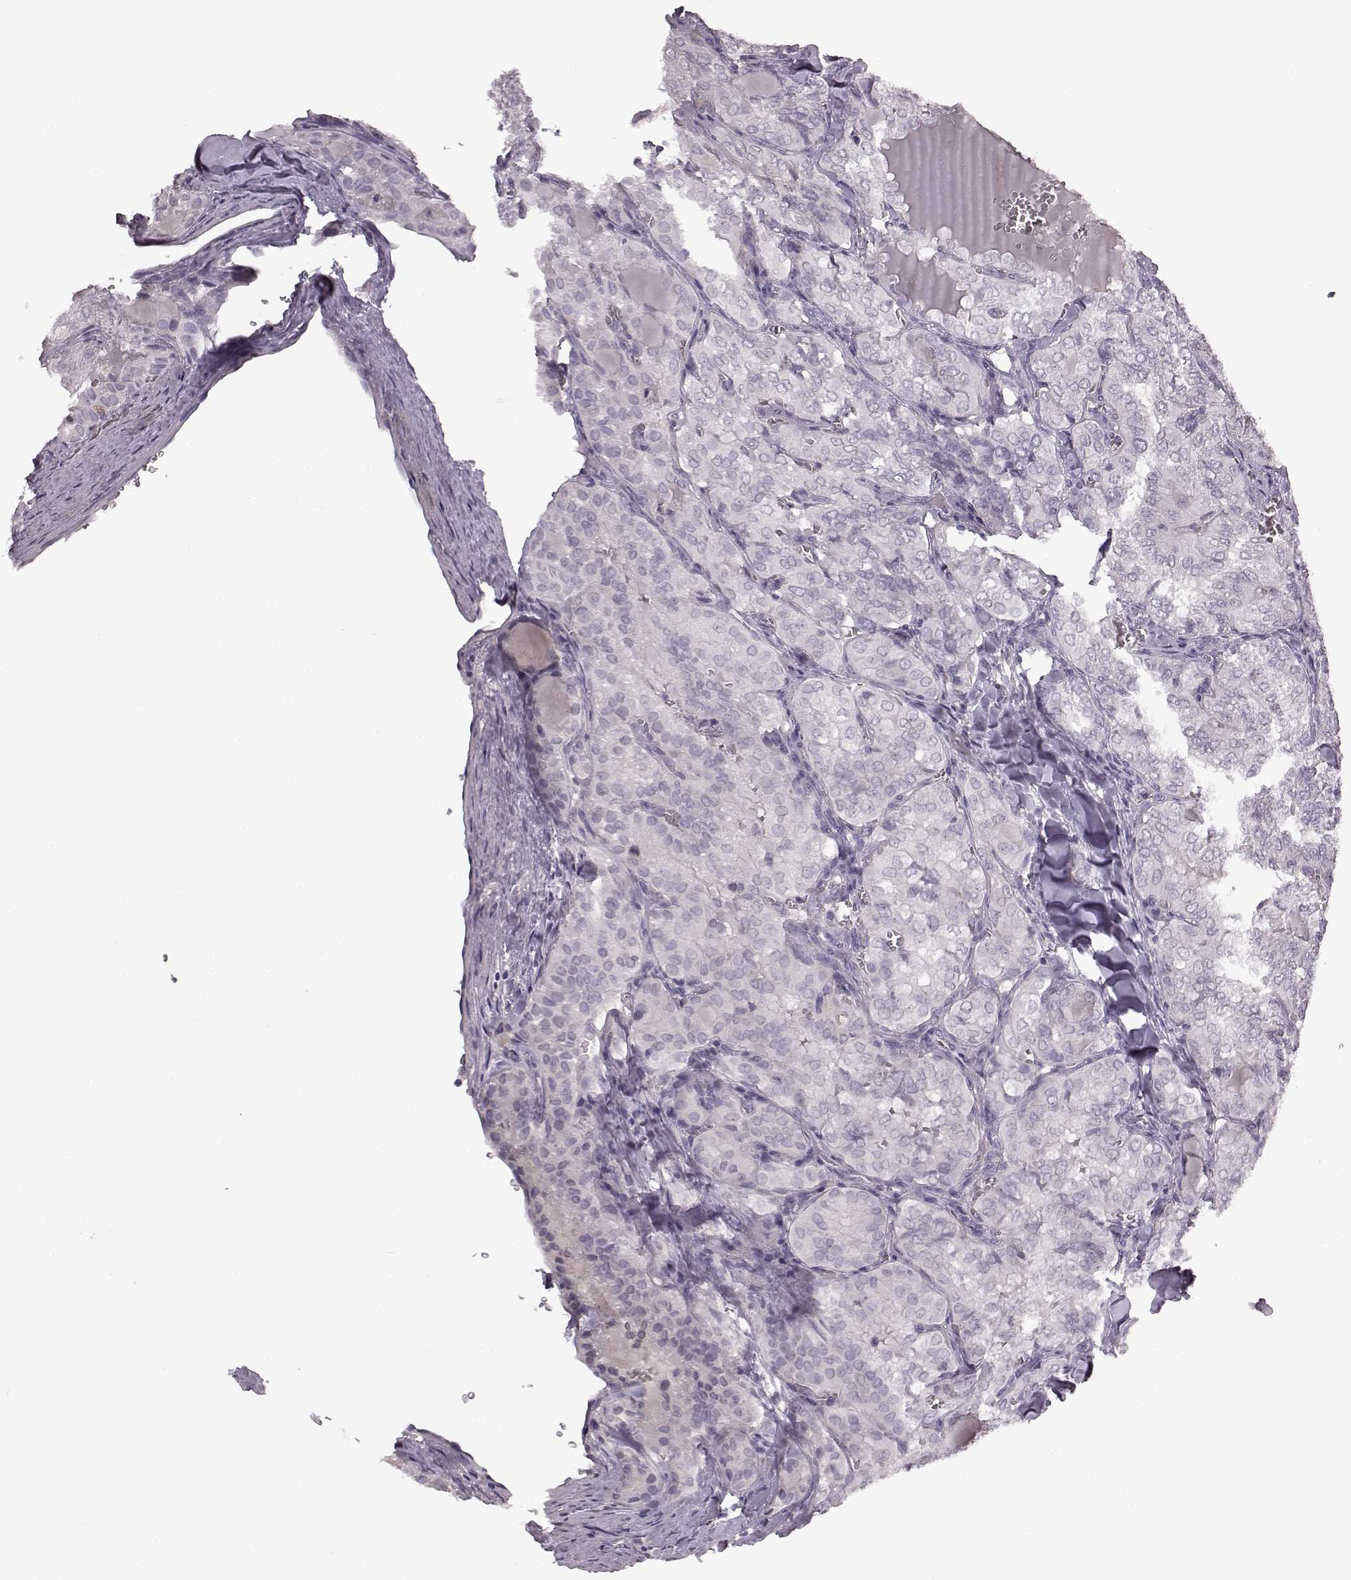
{"staining": {"intensity": "negative", "quantity": "none", "location": "none"}, "tissue": "thyroid cancer", "cell_type": "Tumor cells", "image_type": "cancer", "snomed": [{"axis": "morphology", "description": "Papillary adenocarcinoma, NOS"}, {"axis": "topography", "description": "Thyroid gland"}], "caption": "This histopathology image is of papillary adenocarcinoma (thyroid) stained with immunohistochemistry (IHC) to label a protein in brown with the nuclei are counter-stained blue. There is no expression in tumor cells.", "gene": "LHB", "patient": {"sex": "female", "age": 41}}